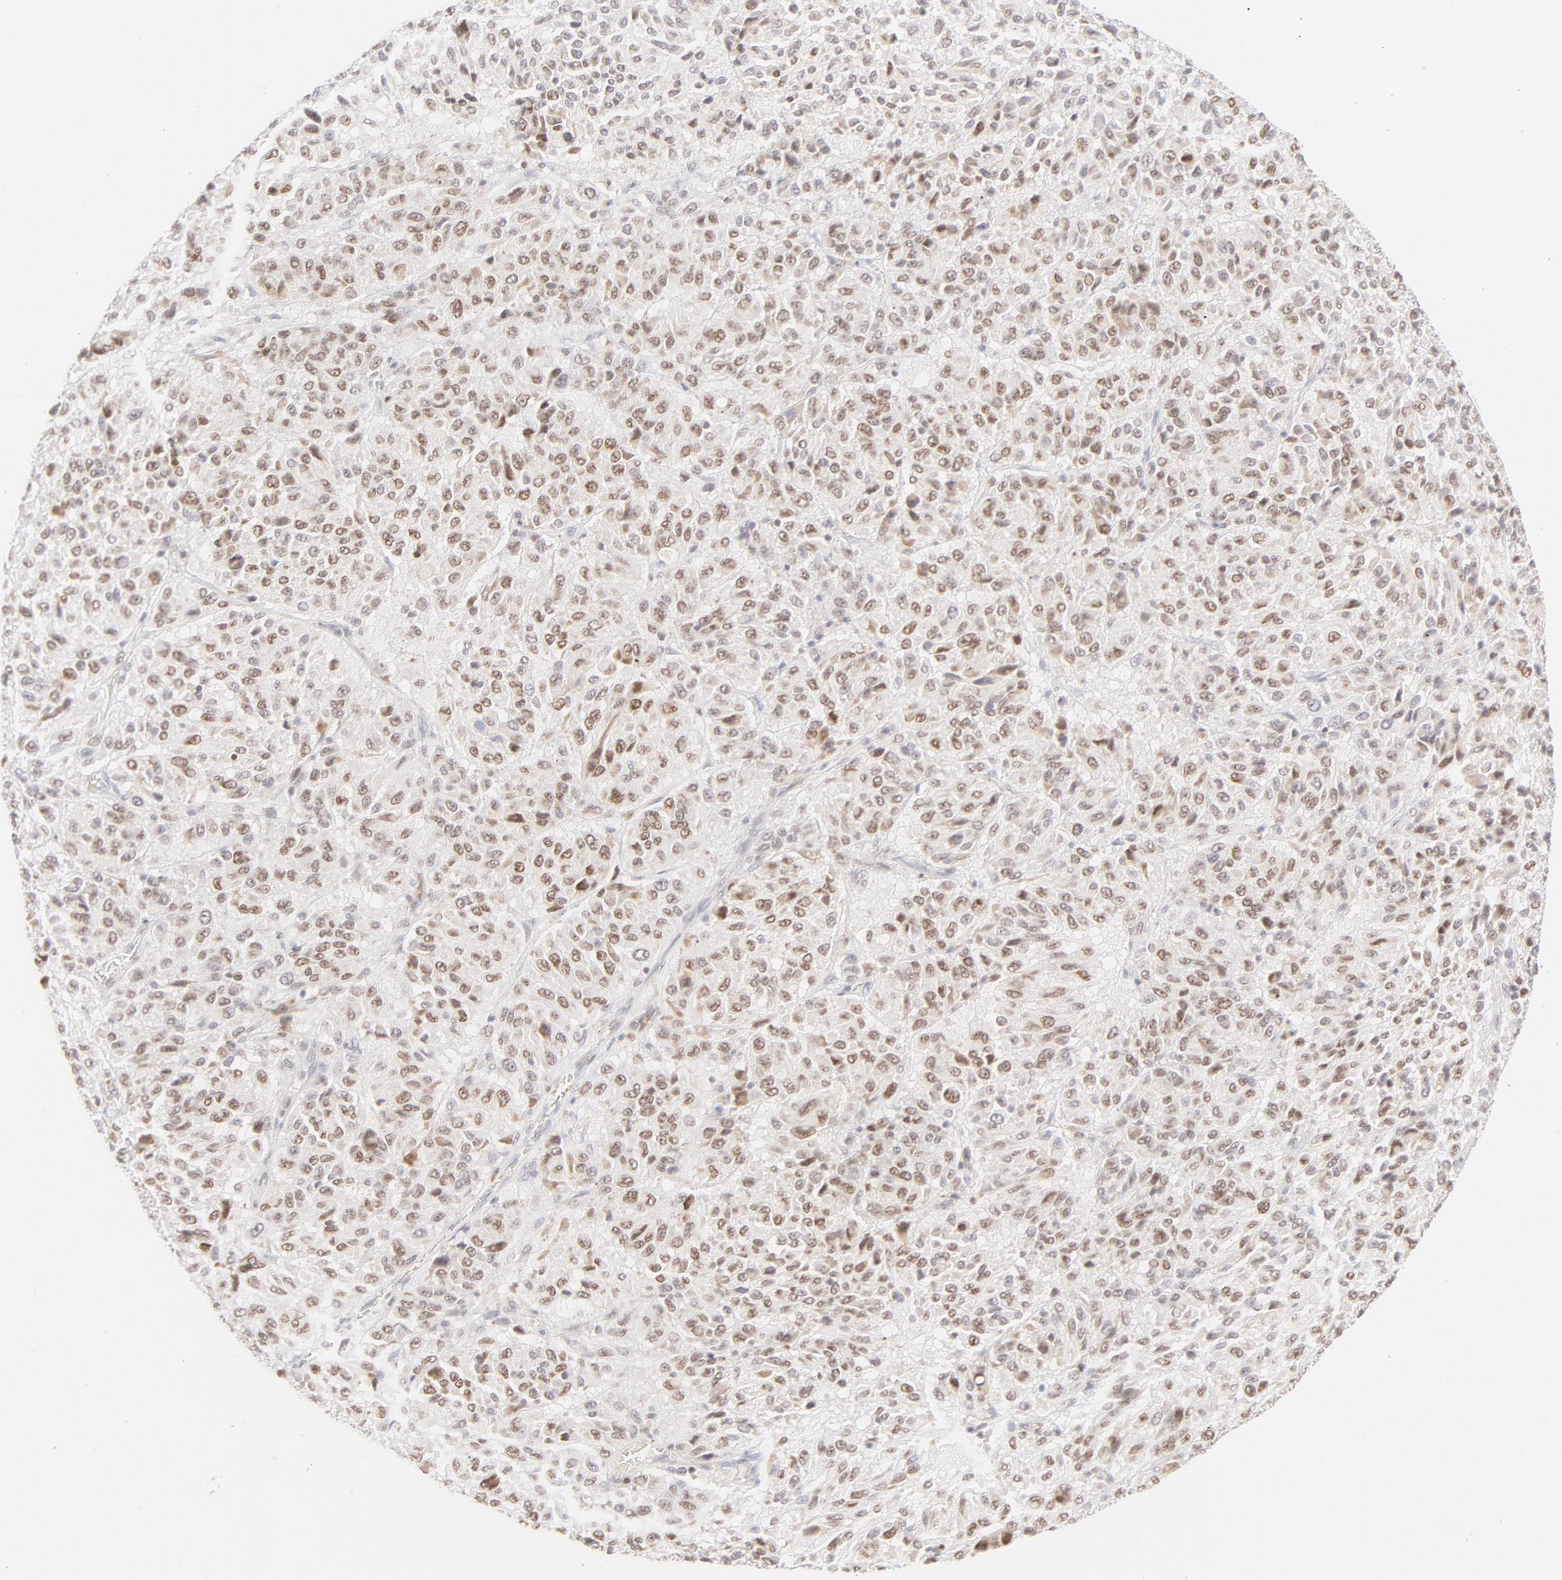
{"staining": {"intensity": "moderate", "quantity": ">75%", "location": "nuclear"}, "tissue": "melanoma", "cell_type": "Tumor cells", "image_type": "cancer", "snomed": [{"axis": "morphology", "description": "Malignant melanoma, Metastatic site"}, {"axis": "topography", "description": "Lung"}], "caption": "Melanoma stained for a protein reveals moderate nuclear positivity in tumor cells.", "gene": "PRKCB", "patient": {"sex": "male", "age": 64}}